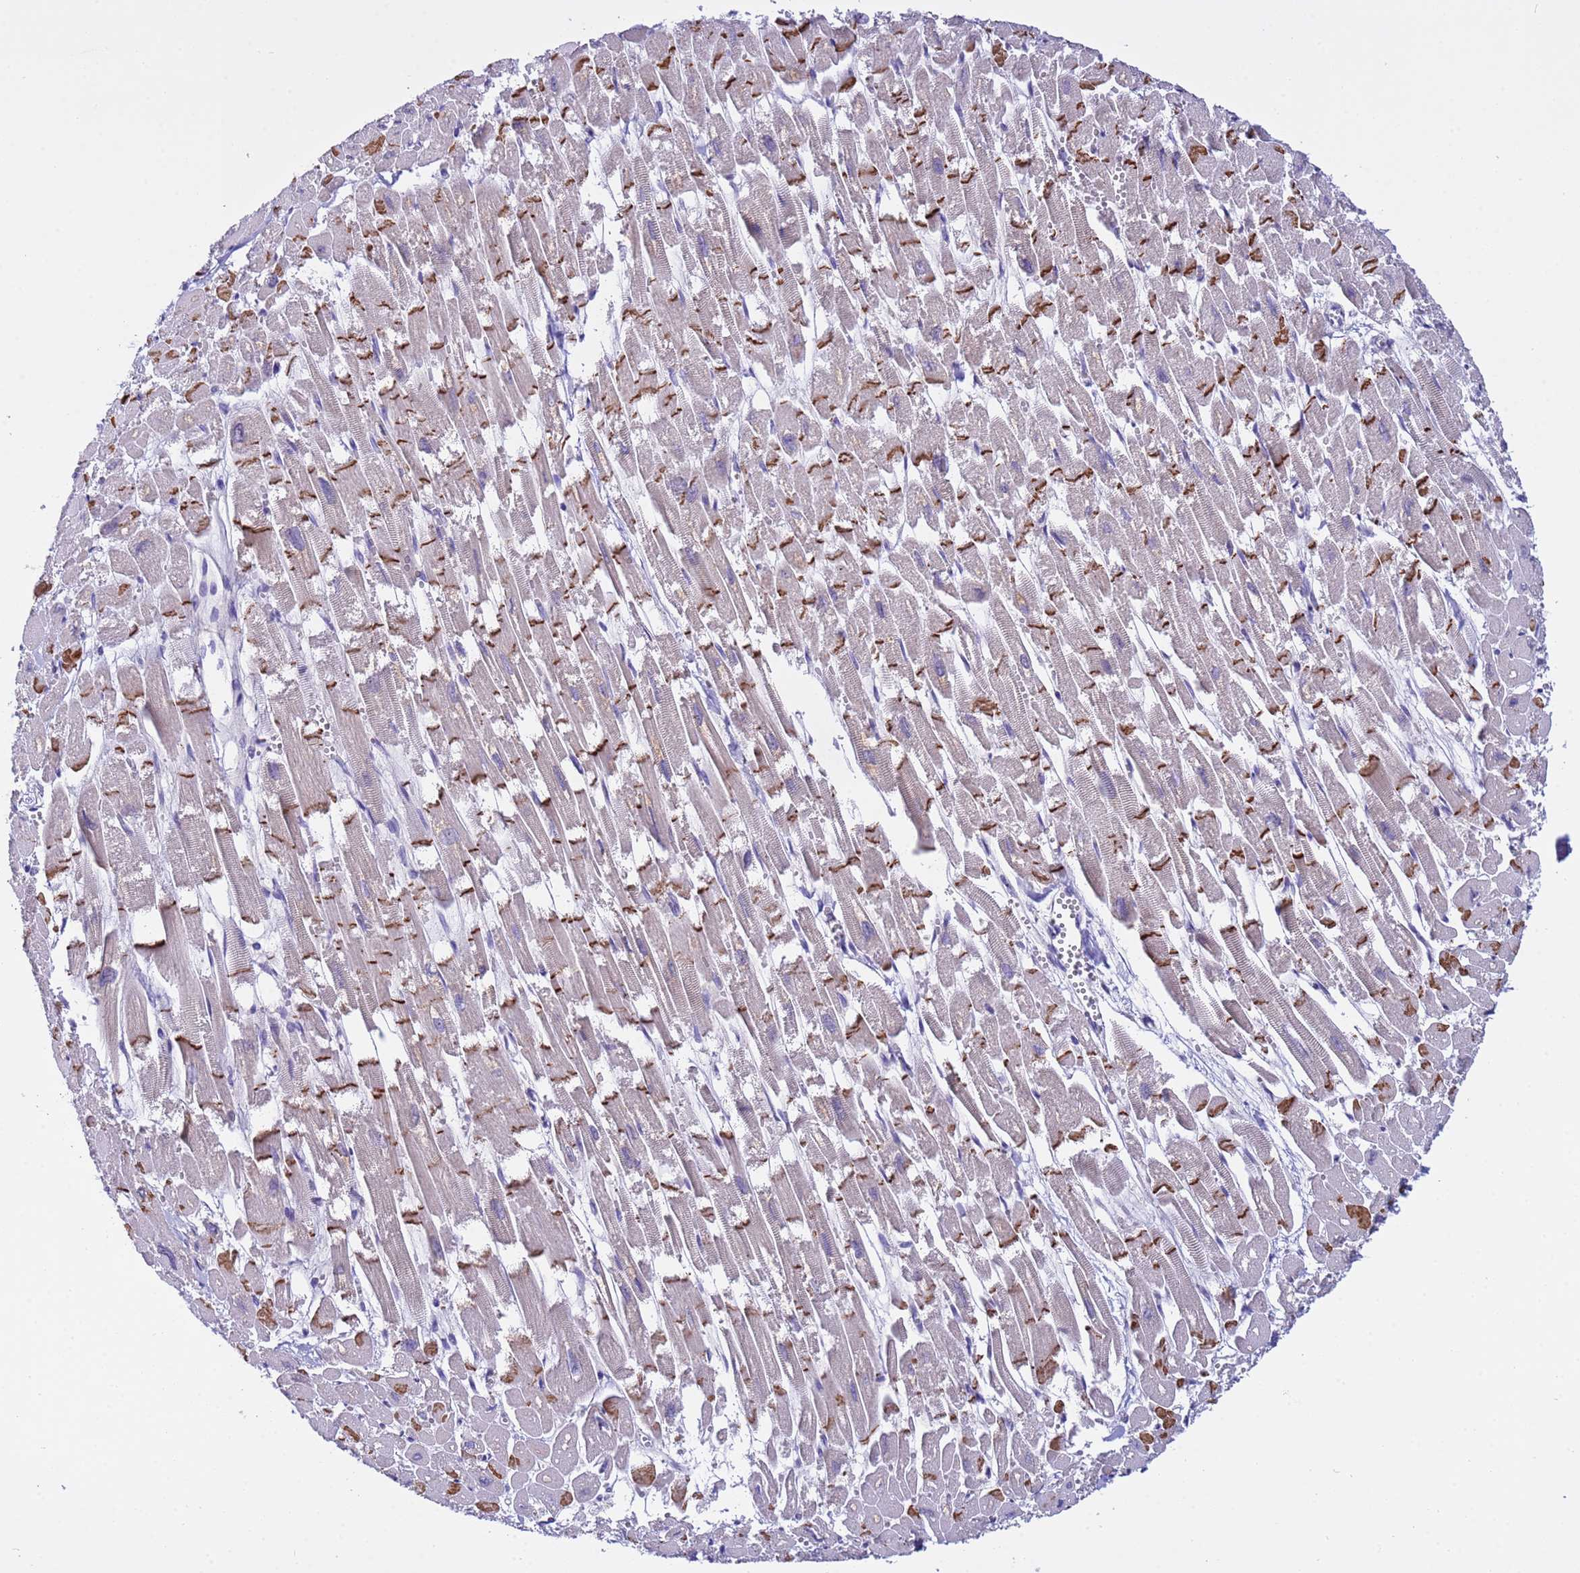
{"staining": {"intensity": "moderate", "quantity": "25%-75%", "location": "cytoplasmic/membranous"}, "tissue": "heart muscle", "cell_type": "Cardiomyocytes", "image_type": "normal", "snomed": [{"axis": "morphology", "description": "Normal tissue, NOS"}, {"axis": "topography", "description": "Heart"}], "caption": "About 25%-75% of cardiomyocytes in normal human heart muscle exhibit moderate cytoplasmic/membranous protein positivity as visualized by brown immunohistochemical staining.", "gene": "IGSF11", "patient": {"sex": "male", "age": 54}}